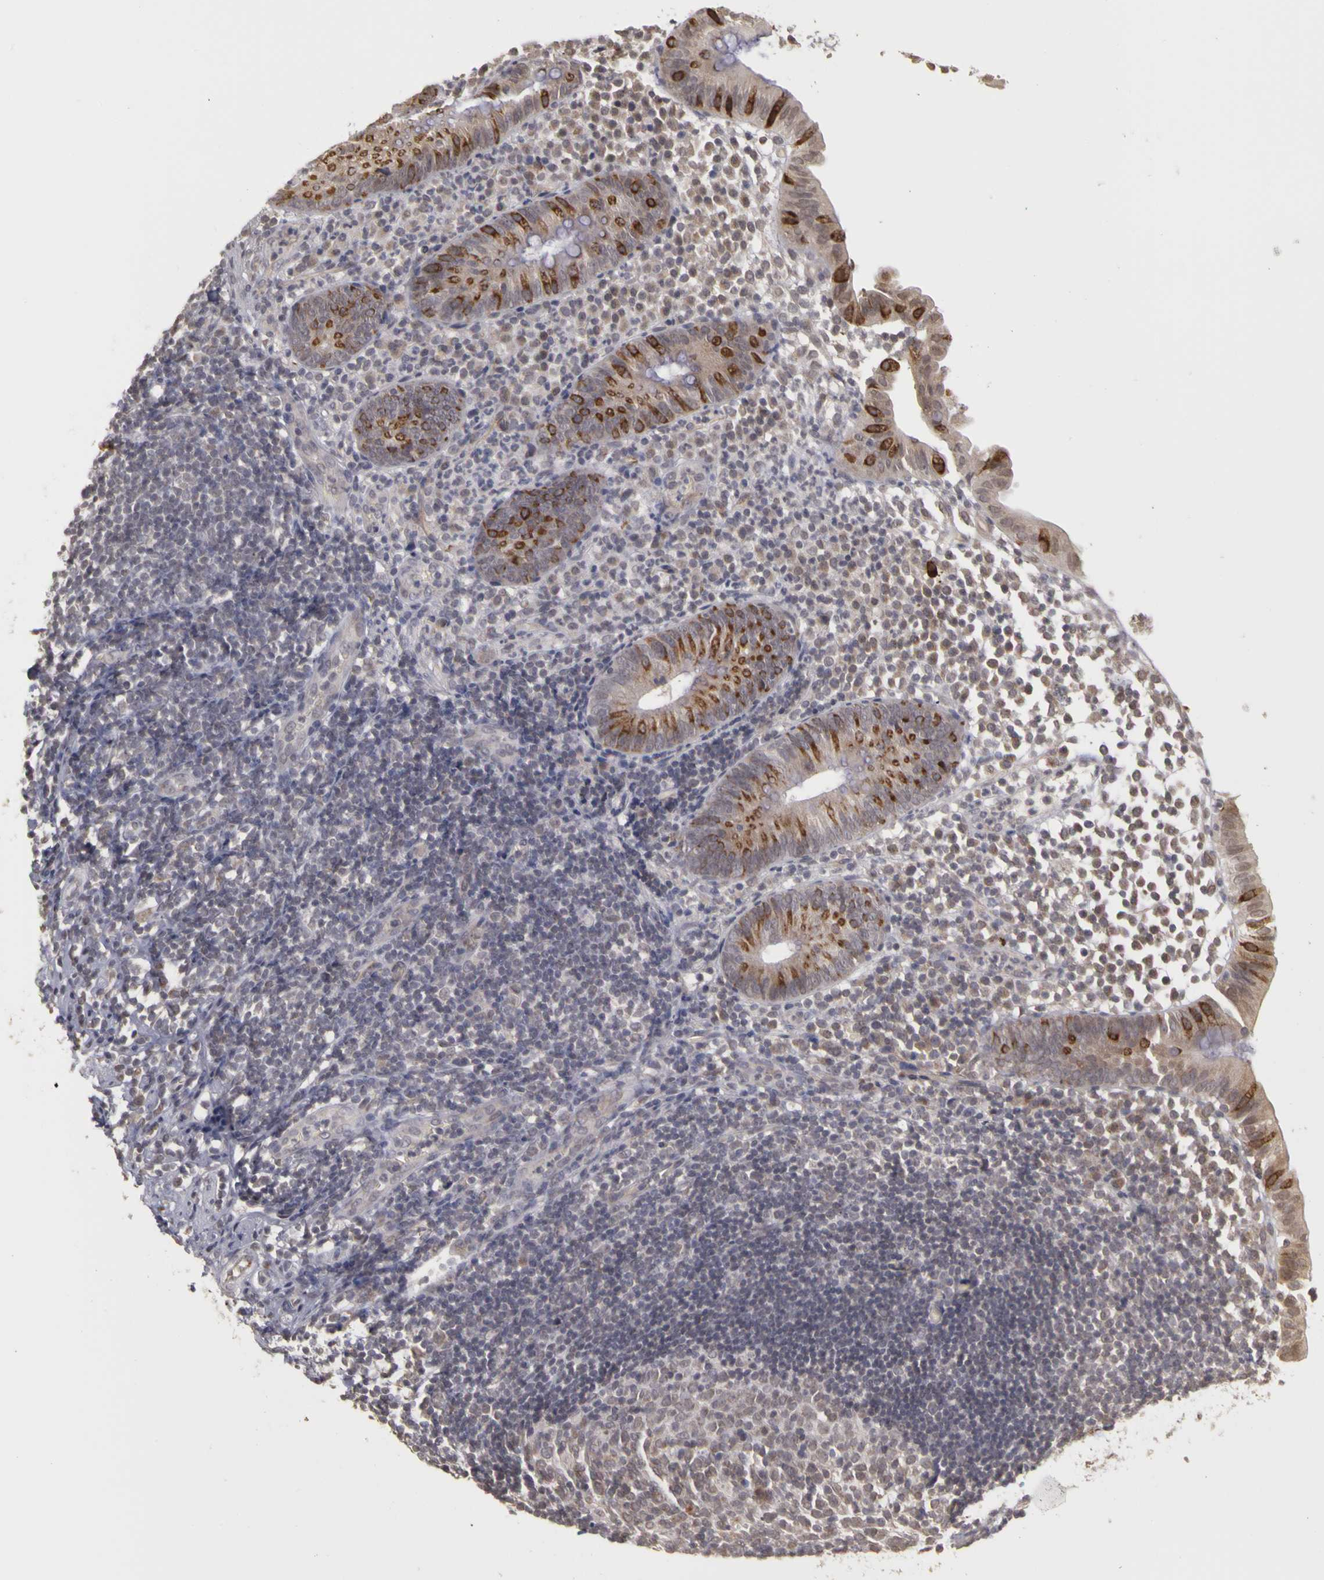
{"staining": {"intensity": "moderate", "quantity": "25%-75%", "location": "cytoplasmic/membranous"}, "tissue": "appendix", "cell_type": "Glandular cells", "image_type": "normal", "snomed": [{"axis": "morphology", "description": "Normal tissue, NOS"}, {"axis": "topography", "description": "Appendix"}], "caption": "Protein analysis of normal appendix reveals moderate cytoplasmic/membranous staining in about 25%-75% of glandular cells.", "gene": "FRMD7", "patient": {"sex": "male", "age": 25}}